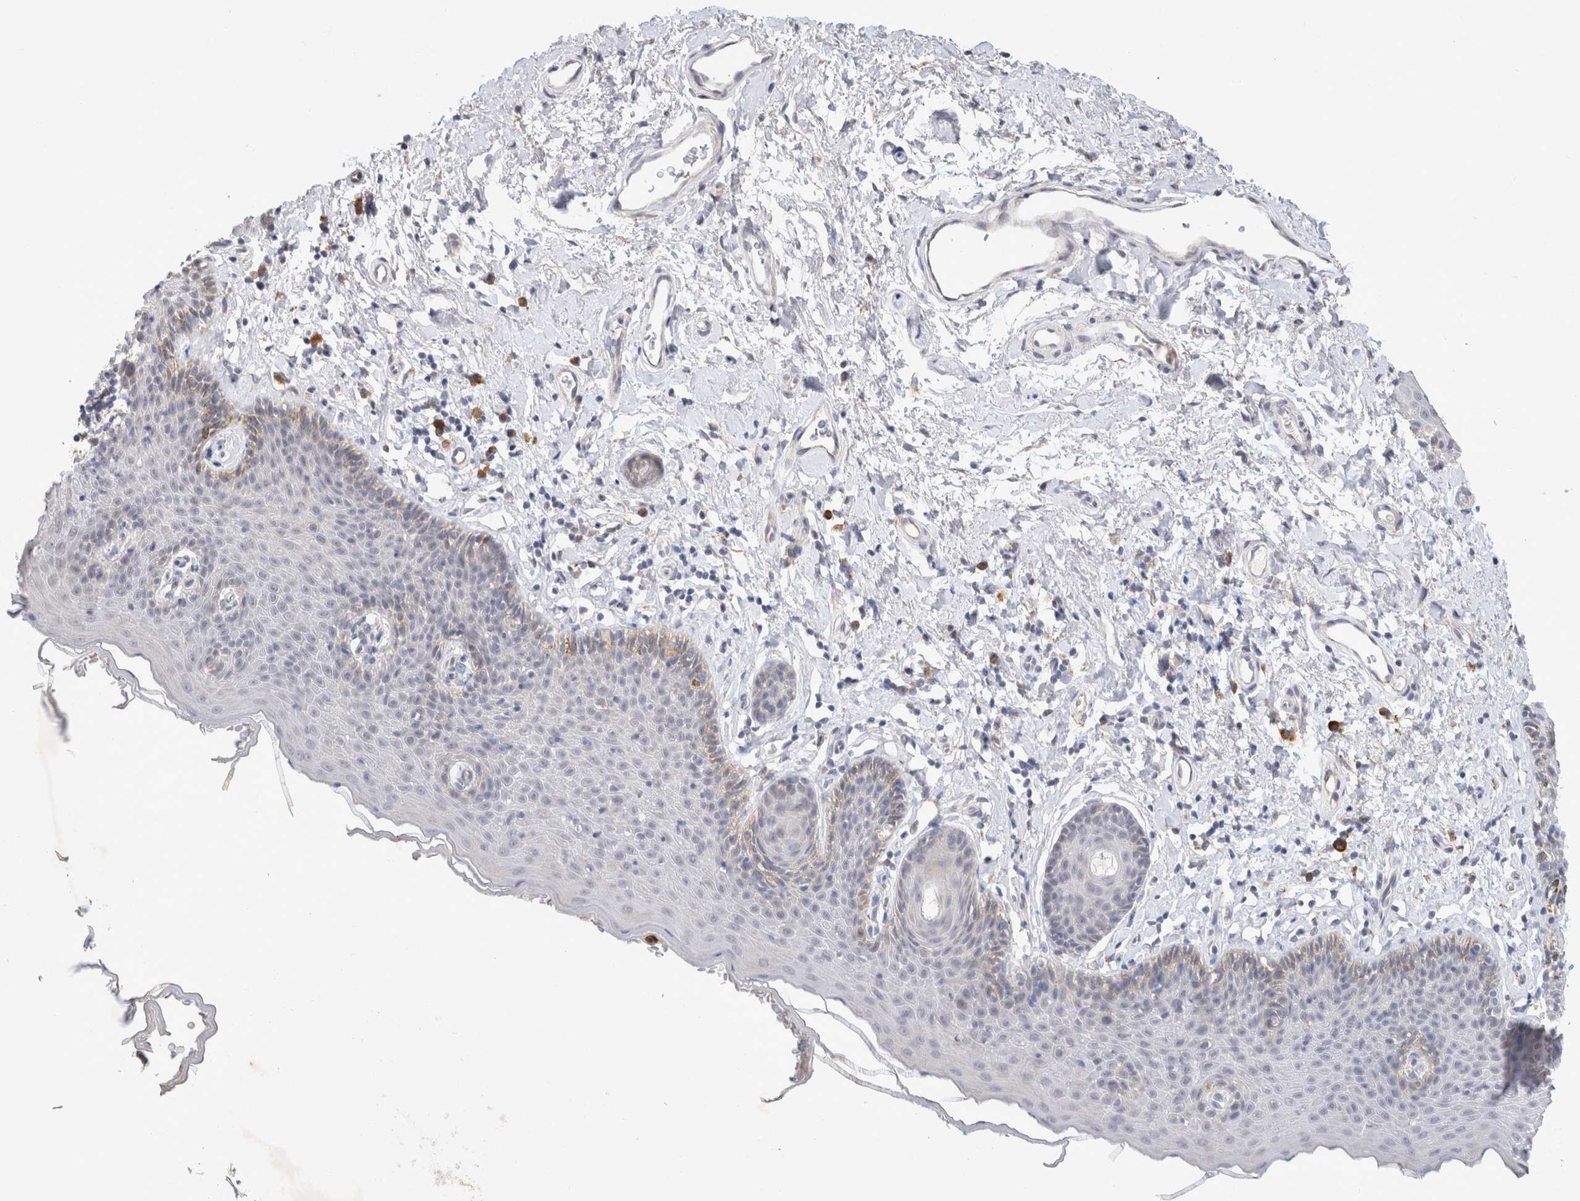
{"staining": {"intensity": "weak", "quantity": "<25%", "location": "cytoplasmic/membranous"}, "tissue": "skin", "cell_type": "Epidermal cells", "image_type": "normal", "snomed": [{"axis": "morphology", "description": "Normal tissue, NOS"}, {"axis": "topography", "description": "Vulva"}], "caption": "Epidermal cells show no significant protein expression in unremarkable skin. (DAB (3,3'-diaminobenzidine) IHC, high magnification).", "gene": "NEDD4L", "patient": {"sex": "female", "age": 66}}